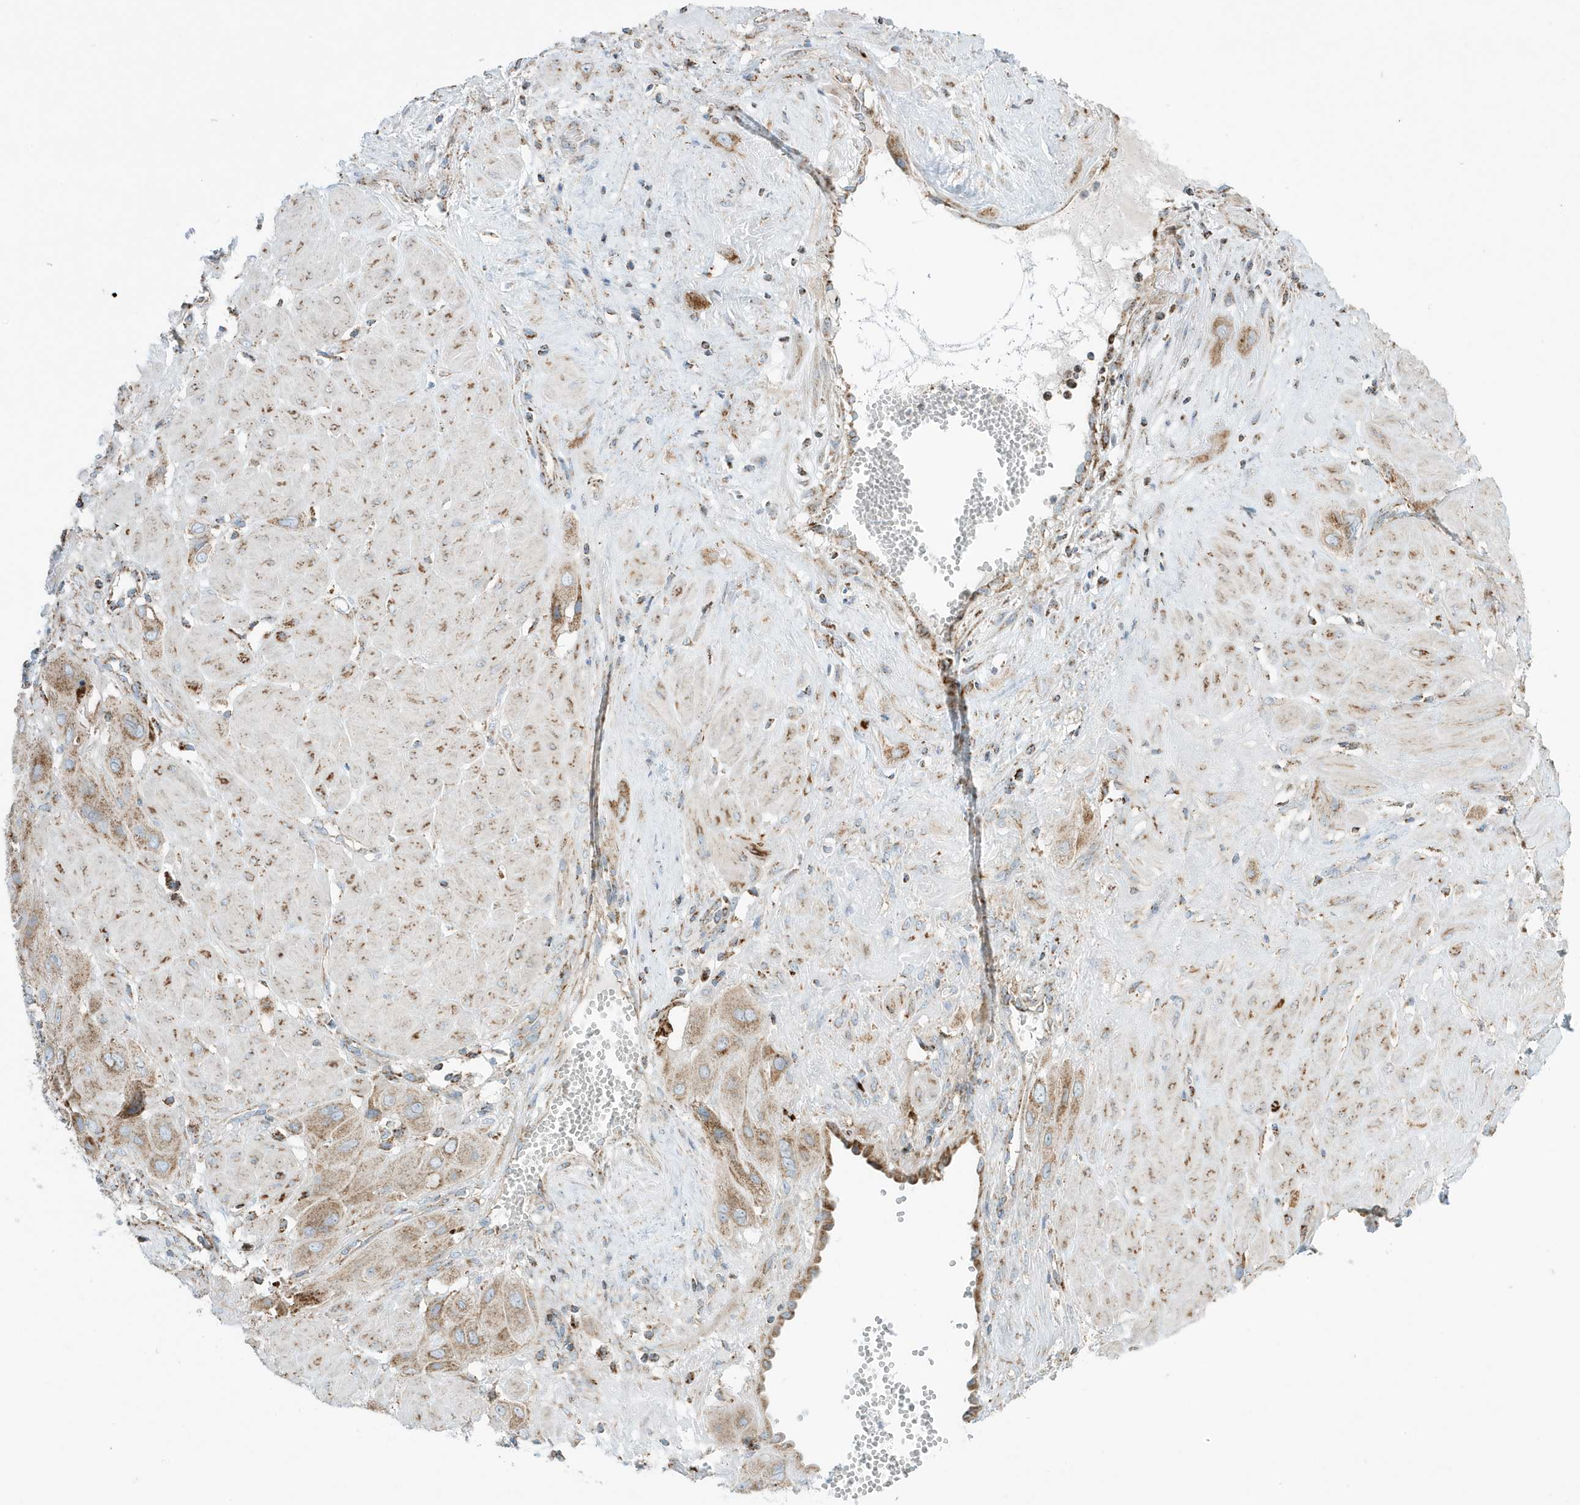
{"staining": {"intensity": "weak", "quantity": ">75%", "location": "cytoplasmic/membranous"}, "tissue": "cervical cancer", "cell_type": "Tumor cells", "image_type": "cancer", "snomed": [{"axis": "morphology", "description": "Squamous cell carcinoma, NOS"}, {"axis": "topography", "description": "Cervix"}], "caption": "Immunohistochemical staining of cervical cancer displays weak cytoplasmic/membranous protein positivity in about >75% of tumor cells.", "gene": "ATP5ME", "patient": {"sex": "female", "age": 34}}